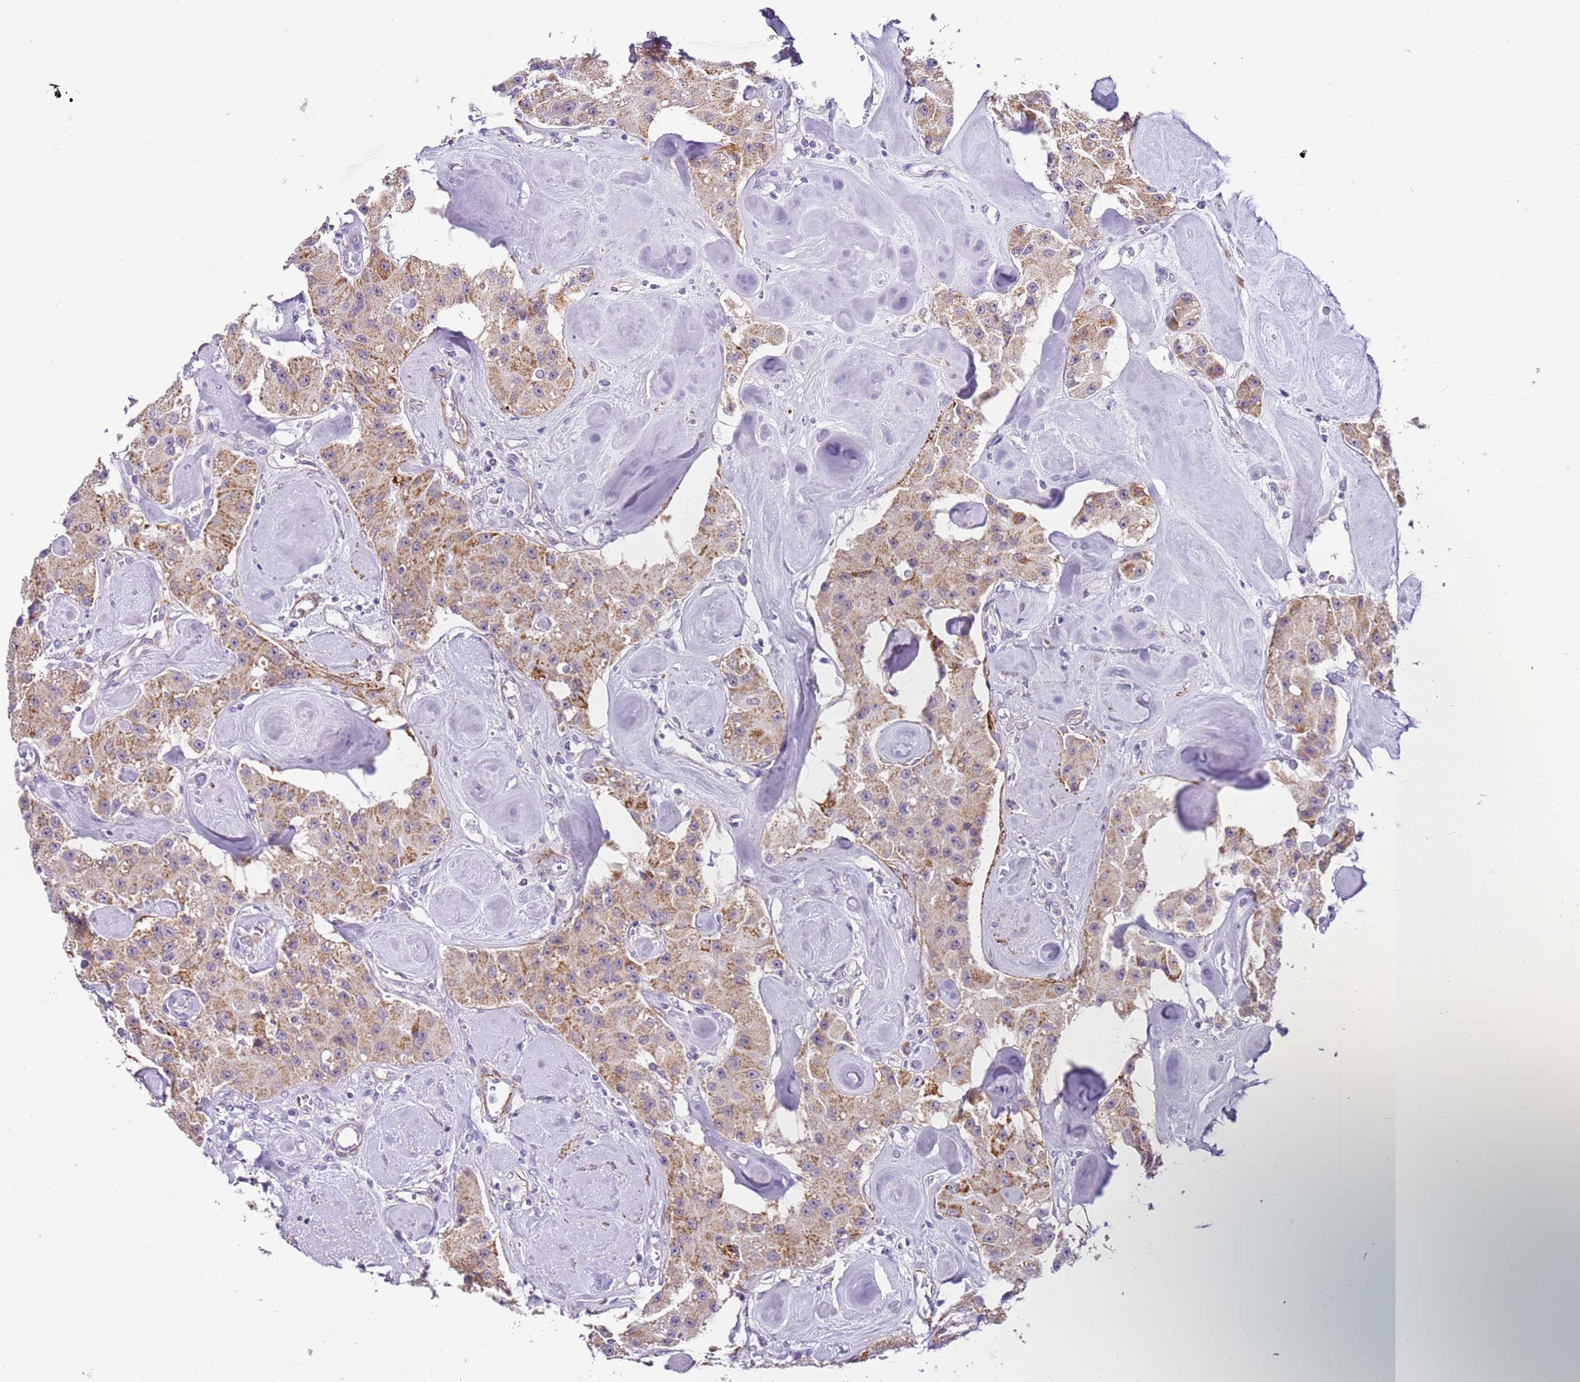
{"staining": {"intensity": "weak", "quantity": "25%-75%", "location": "cytoplasmic/membranous"}, "tissue": "carcinoid", "cell_type": "Tumor cells", "image_type": "cancer", "snomed": [{"axis": "morphology", "description": "Carcinoid, malignant, NOS"}, {"axis": "topography", "description": "Pancreas"}], "caption": "Carcinoid stained with immunohistochemistry exhibits weak cytoplasmic/membranous positivity in approximately 25%-75% of tumor cells.", "gene": "SMIM4", "patient": {"sex": "male", "age": 41}}